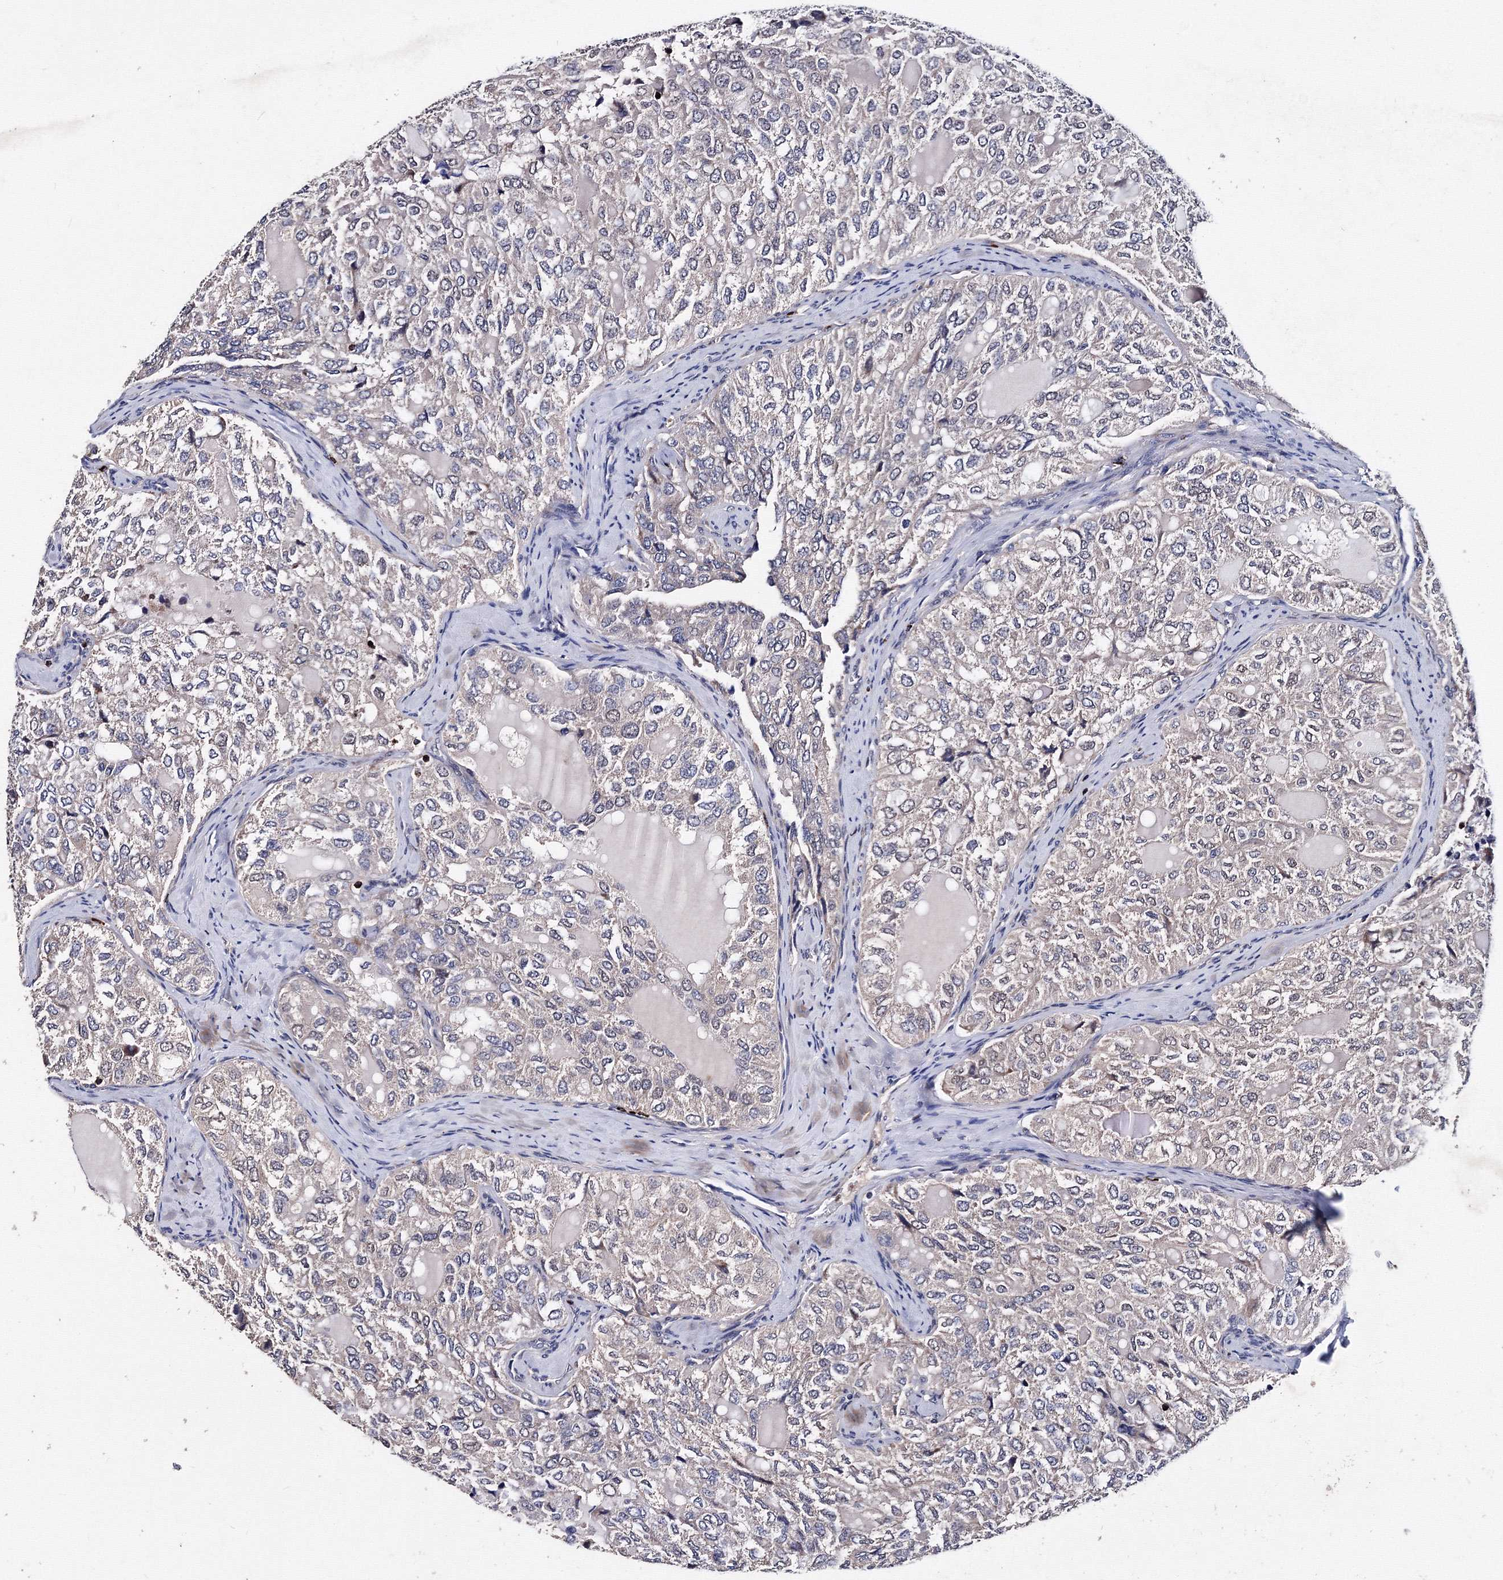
{"staining": {"intensity": "negative", "quantity": "none", "location": "none"}, "tissue": "thyroid cancer", "cell_type": "Tumor cells", "image_type": "cancer", "snomed": [{"axis": "morphology", "description": "Follicular adenoma carcinoma, NOS"}, {"axis": "topography", "description": "Thyroid gland"}], "caption": "IHC micrograph of neoplastic tissue: follicular adenoma carcinoma (thyroid) stained with DAB (3,3'-diaminobenzidine) demonstrates no significant protein positivity in tumor cells.", "gene": "PHYKPL", "patient": {"sex": "male", "age": 75}}